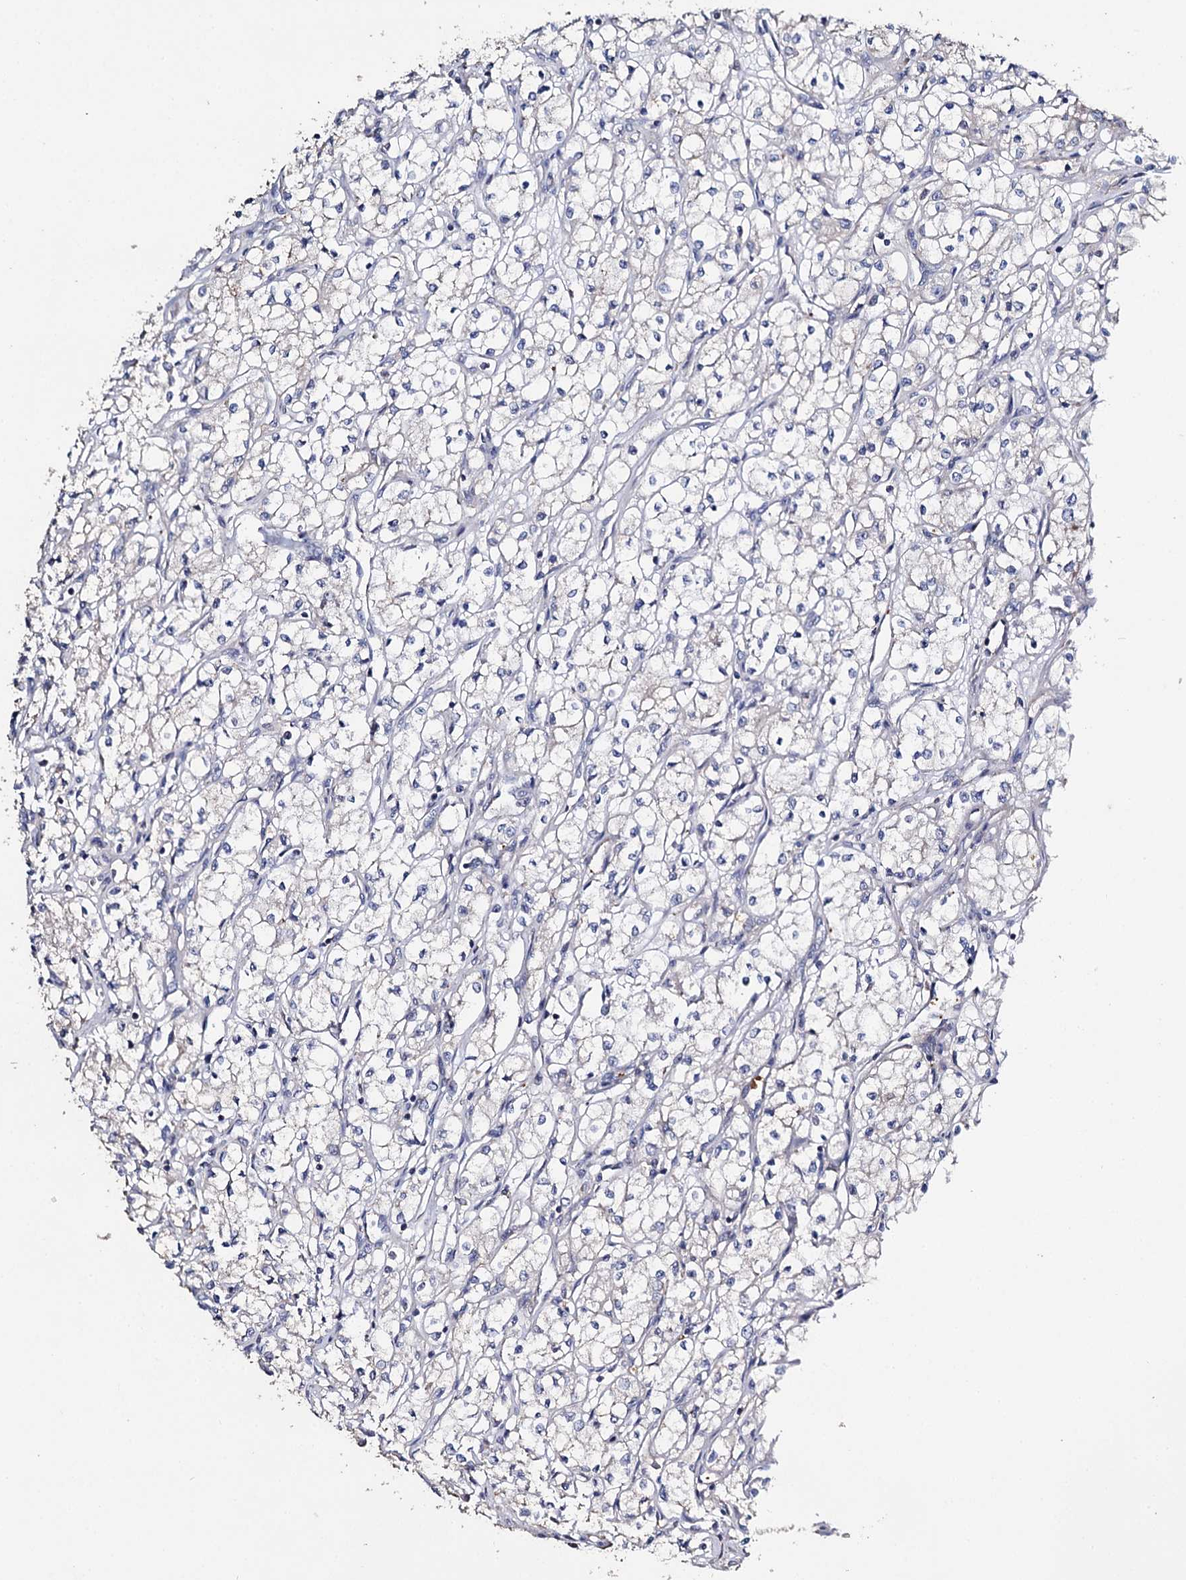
{"staining": {"intensity": "negative", "quantity": "none", "location": "none"}, "tissue": "renal cancer", "cell_type": "Tumor cells", "image_type": "cancer", "snomed": [{"axis": "morphology", "description": "Adenocarcinoma, NOS"}, {"axis": "topography", "description": "Kidney"}], "caption": "An image of renal adenocarcinoma stained for a protein shows no brown staining in tumor cells.", "gene": "DNAH6", "patient": {"sex": "male", "age": 59}}